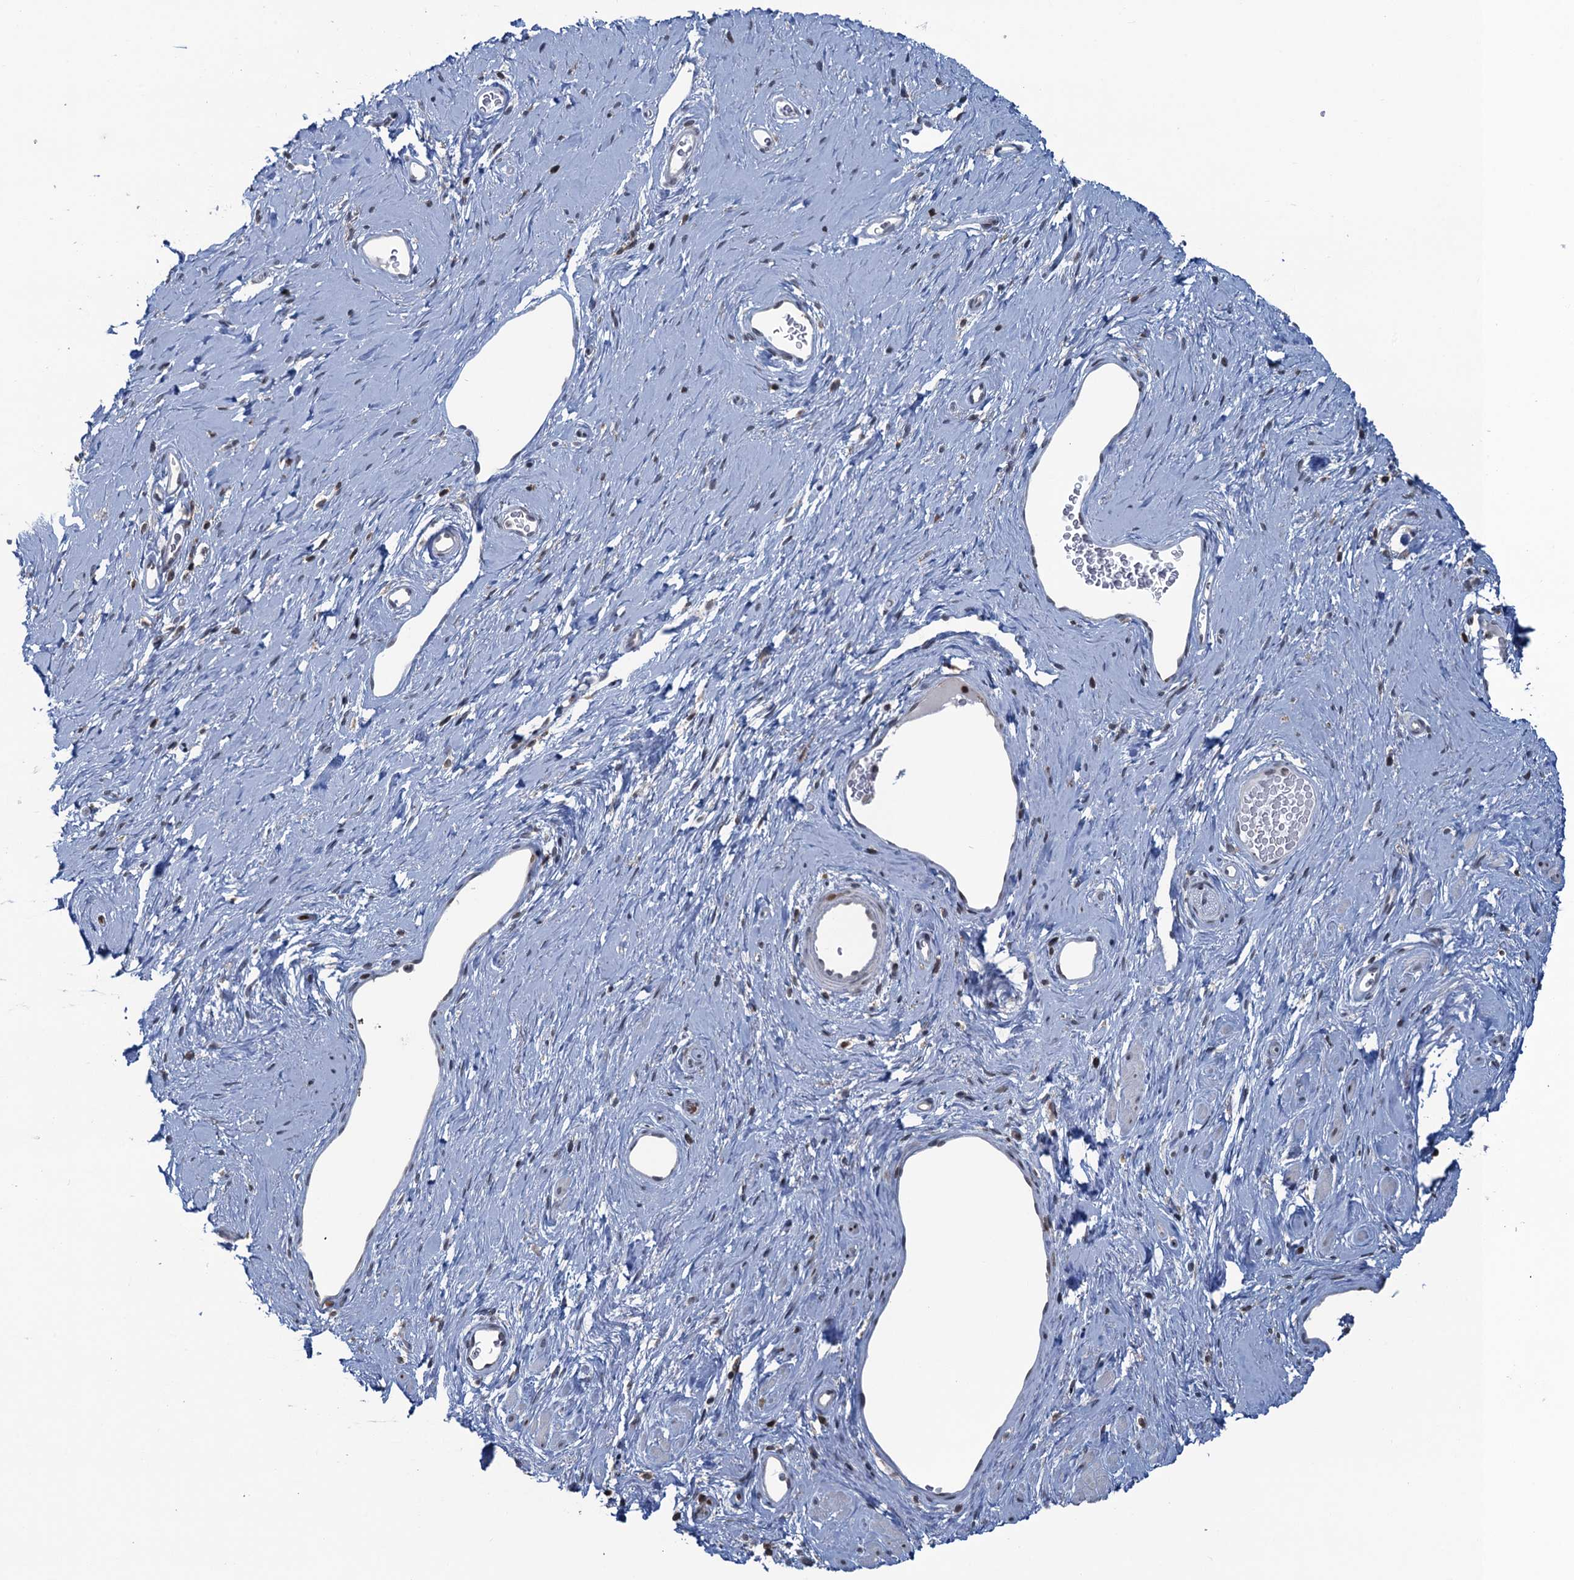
{"staining": {"intensity": "negative", "quantity": "none", "location": "none"}, "tissue": "adipose tissue", "cell_type": "Adipocytes", "image_type": "normal", "snomed": [{"axis": "morphology", "description": "Normal tissue, NOS"}, {"axis": "morphology", "description": "Adenocarcinoma, NOS"}, {"axis": "topography", "description": "Rectum"}, {"axis": "topography", "description": "Vagina"}, {"axis": "topography", "description": "Peripheral nerve tissue"}], "caption": "This is a image of immunohistochemistry (IHC) staining of benign adipose tissue, which shows no positivity in adipocytes.", "gene": "FYB1", "patient": {"sex": "female", "age": 71}}